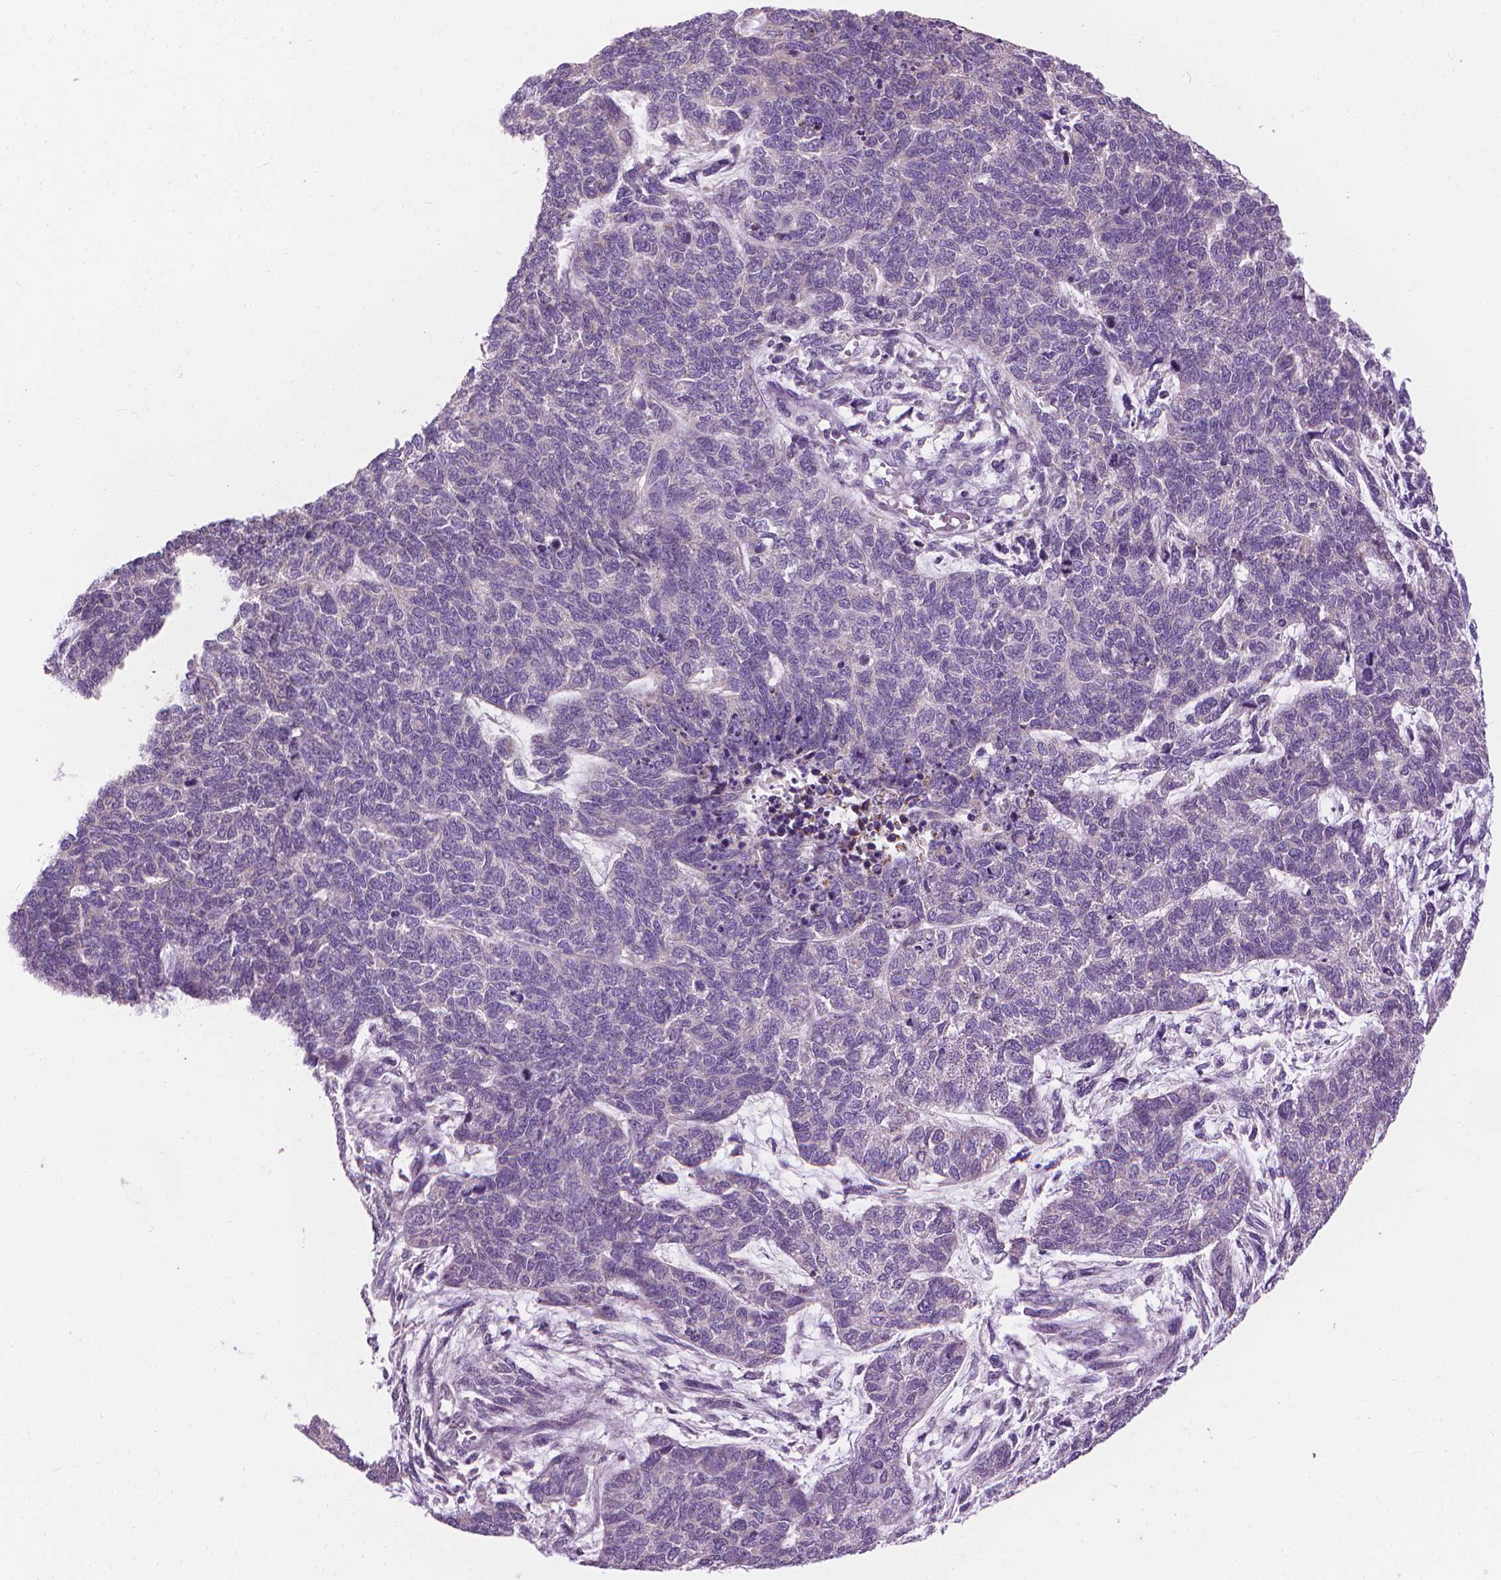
{"staining": {"intensity": "negative", "quantity": "none", "location": "none"}, "tissue": "cervical cancer", "cell_type": "Tumor cells", "image_type": "cancer", "snomed": [{"axis": "morphology", "description": "Squamous cell carcinoma, NOS"}, {"axis": "topography", "description": "Cervix"}], "caption": "Squamous cell carcinoma (cervical) was stained to show a protein in brown. There is no significant expression in tumor cells.", "gene": "CFAP126", "patient": {"sex": "female", "age": 63}}